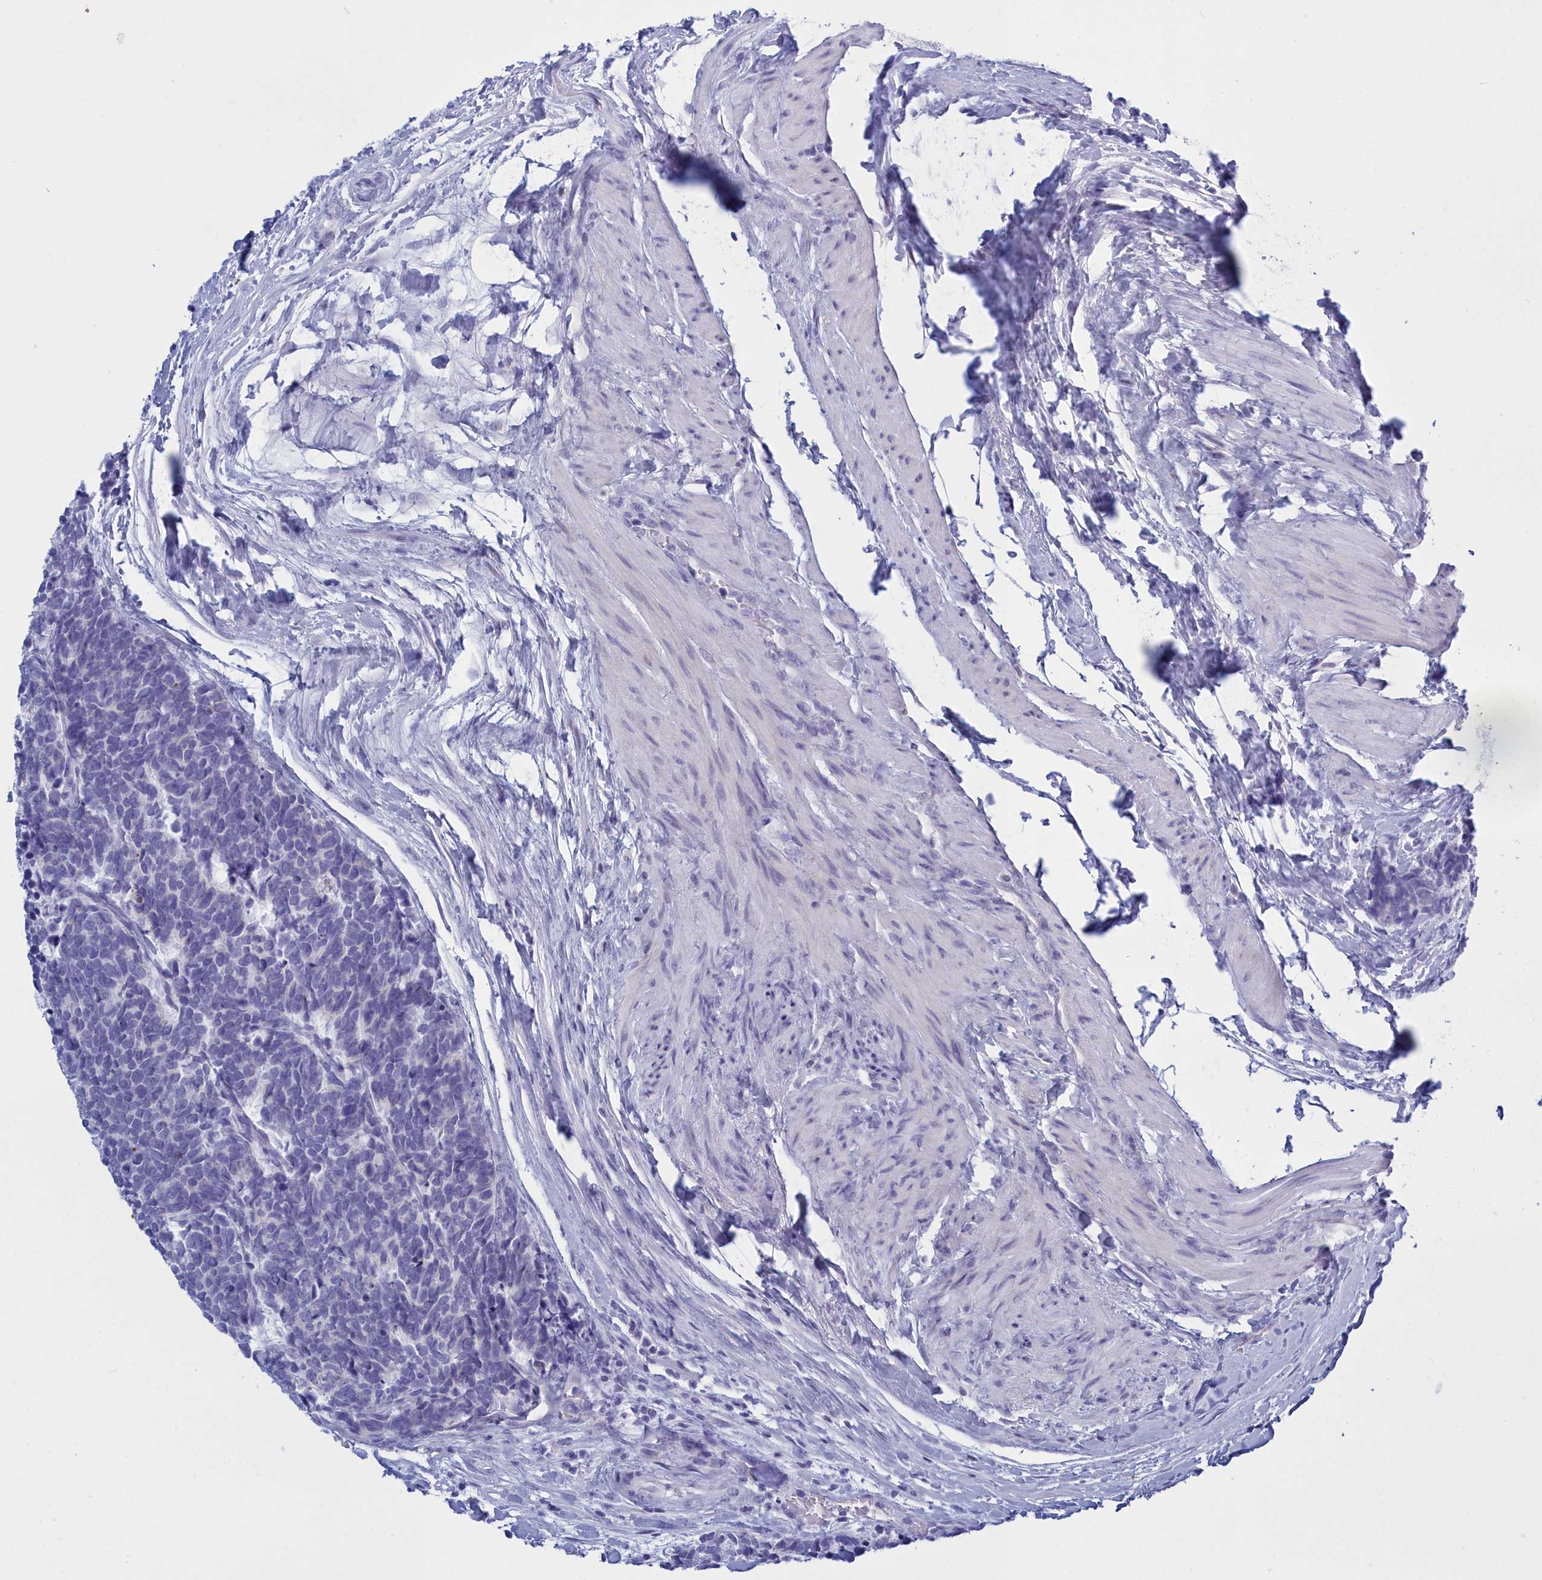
{"staining": {"intensity": "negative", "quantity": "none", "location": "none"}, "tissue": "carcinoid", "cell_type": "Tumor cells", "image_type": "cancer", "snomed": [{"axis": "morphology", "description": "Carcinoma, NOS"}, {"axis": "morphology", "description": "Carcinoid, malignant, NOS"}, {"axis": "topography", "description": "Prostate"}], "caption": "IHC image of carcinoid stained for a protein (brown), which shows no positivity in tumor cells. Brightfield microscopy of immunohistochemistry (IHC) stained with DAB (brown) and hematoxylin (blue), captured at high magnification.", "gene": "TMEM97", "patient": {"sex": "male", "age": 57}}